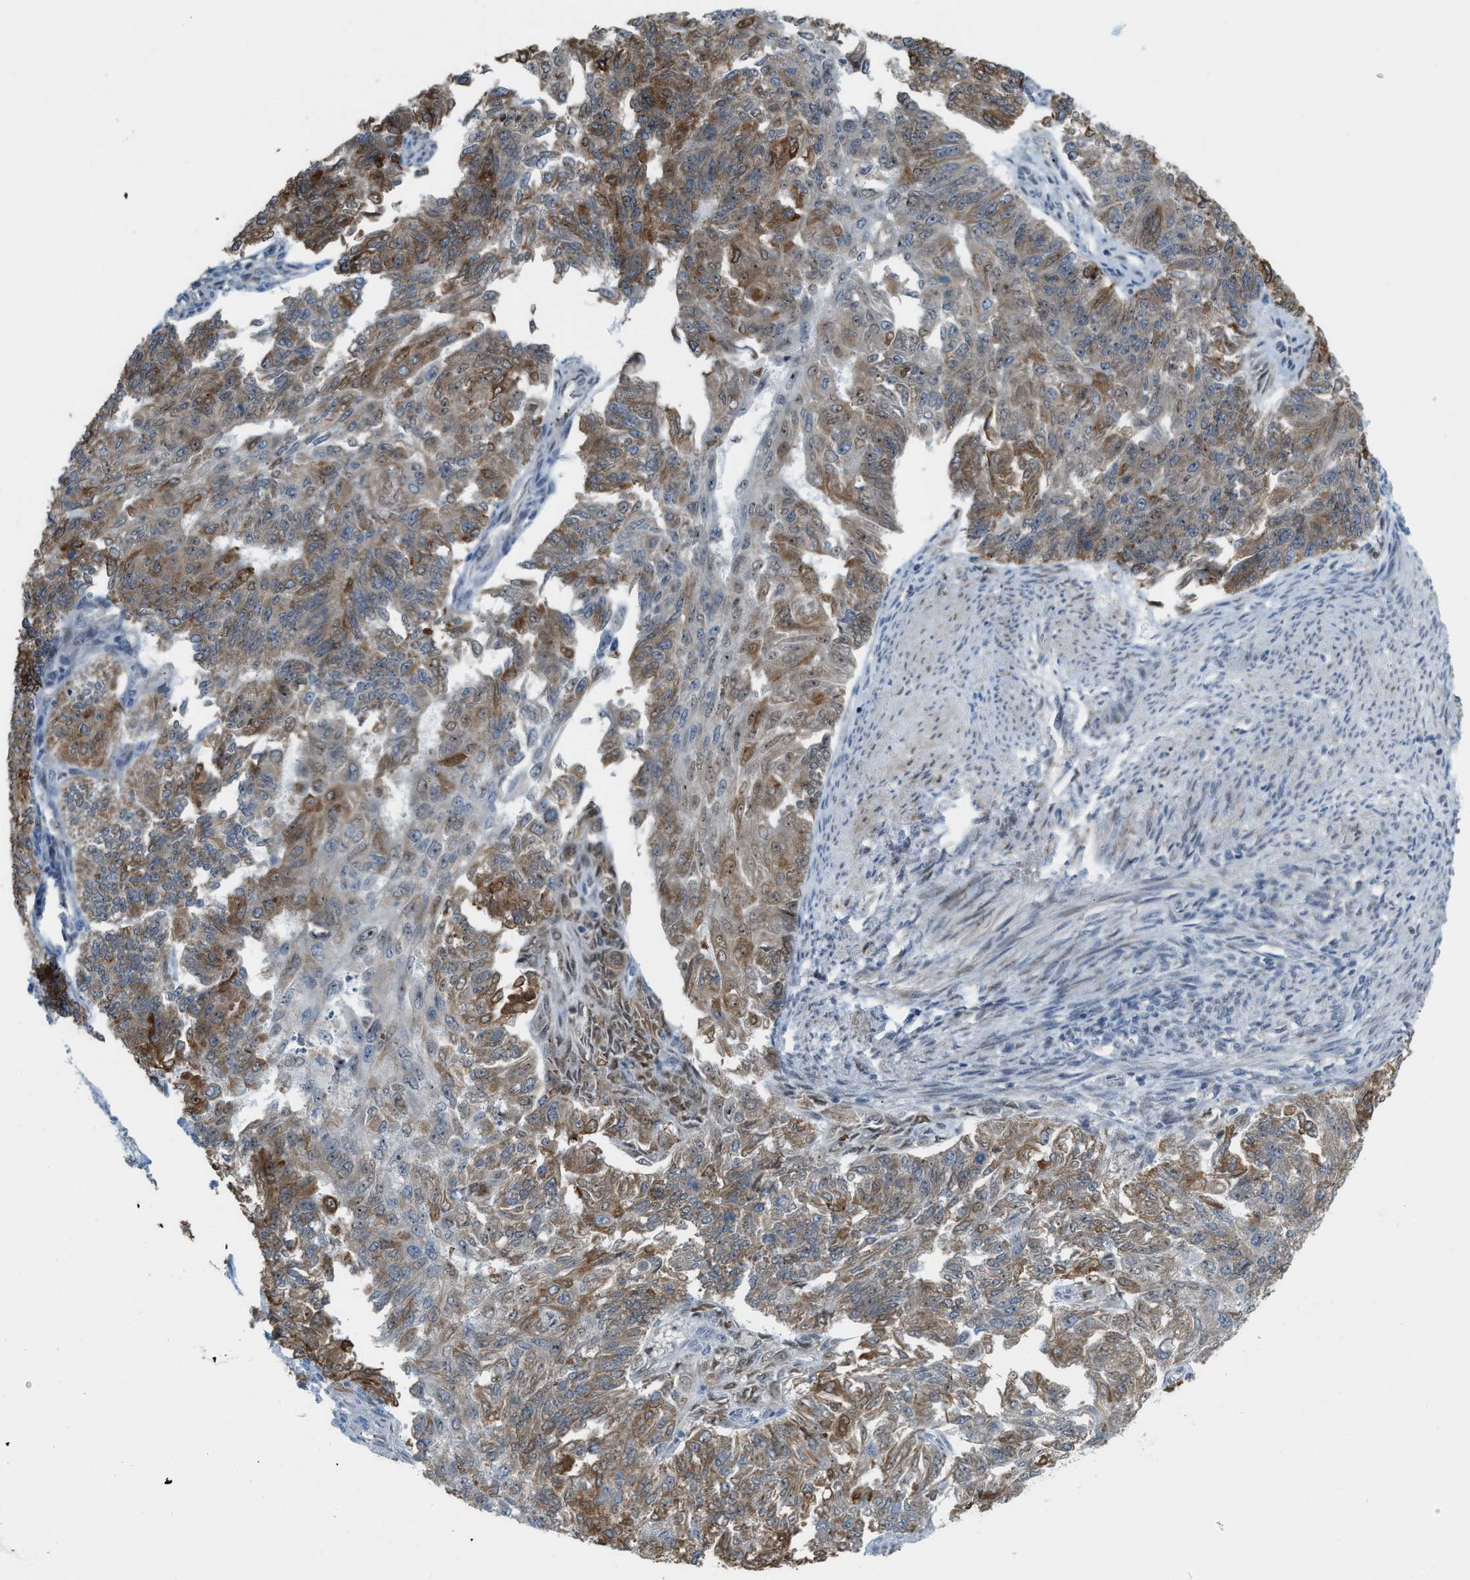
{"staining": {"intensity": "moderate", "quantity": ">75%", "location": "cytoplasmic/membranous"}, "tissue": "endometrial cancer", "cell_type": "Tumor cells", "image_type": "cancer", "snomed": [{"axis": "morphology", "description": "Adenocarcinoma, NOS"}, {"axis": "topography", "description": "Endometrium"}], "caption": "Endometrial adenocarcinoma stained with immunohistochemistry (IHC) reveals moderate cytoplasmic/membranous positivity in about >75% of tumor cells.", "gene": "DIPK1A", "patient": {"sex": "female", "age": 32}}